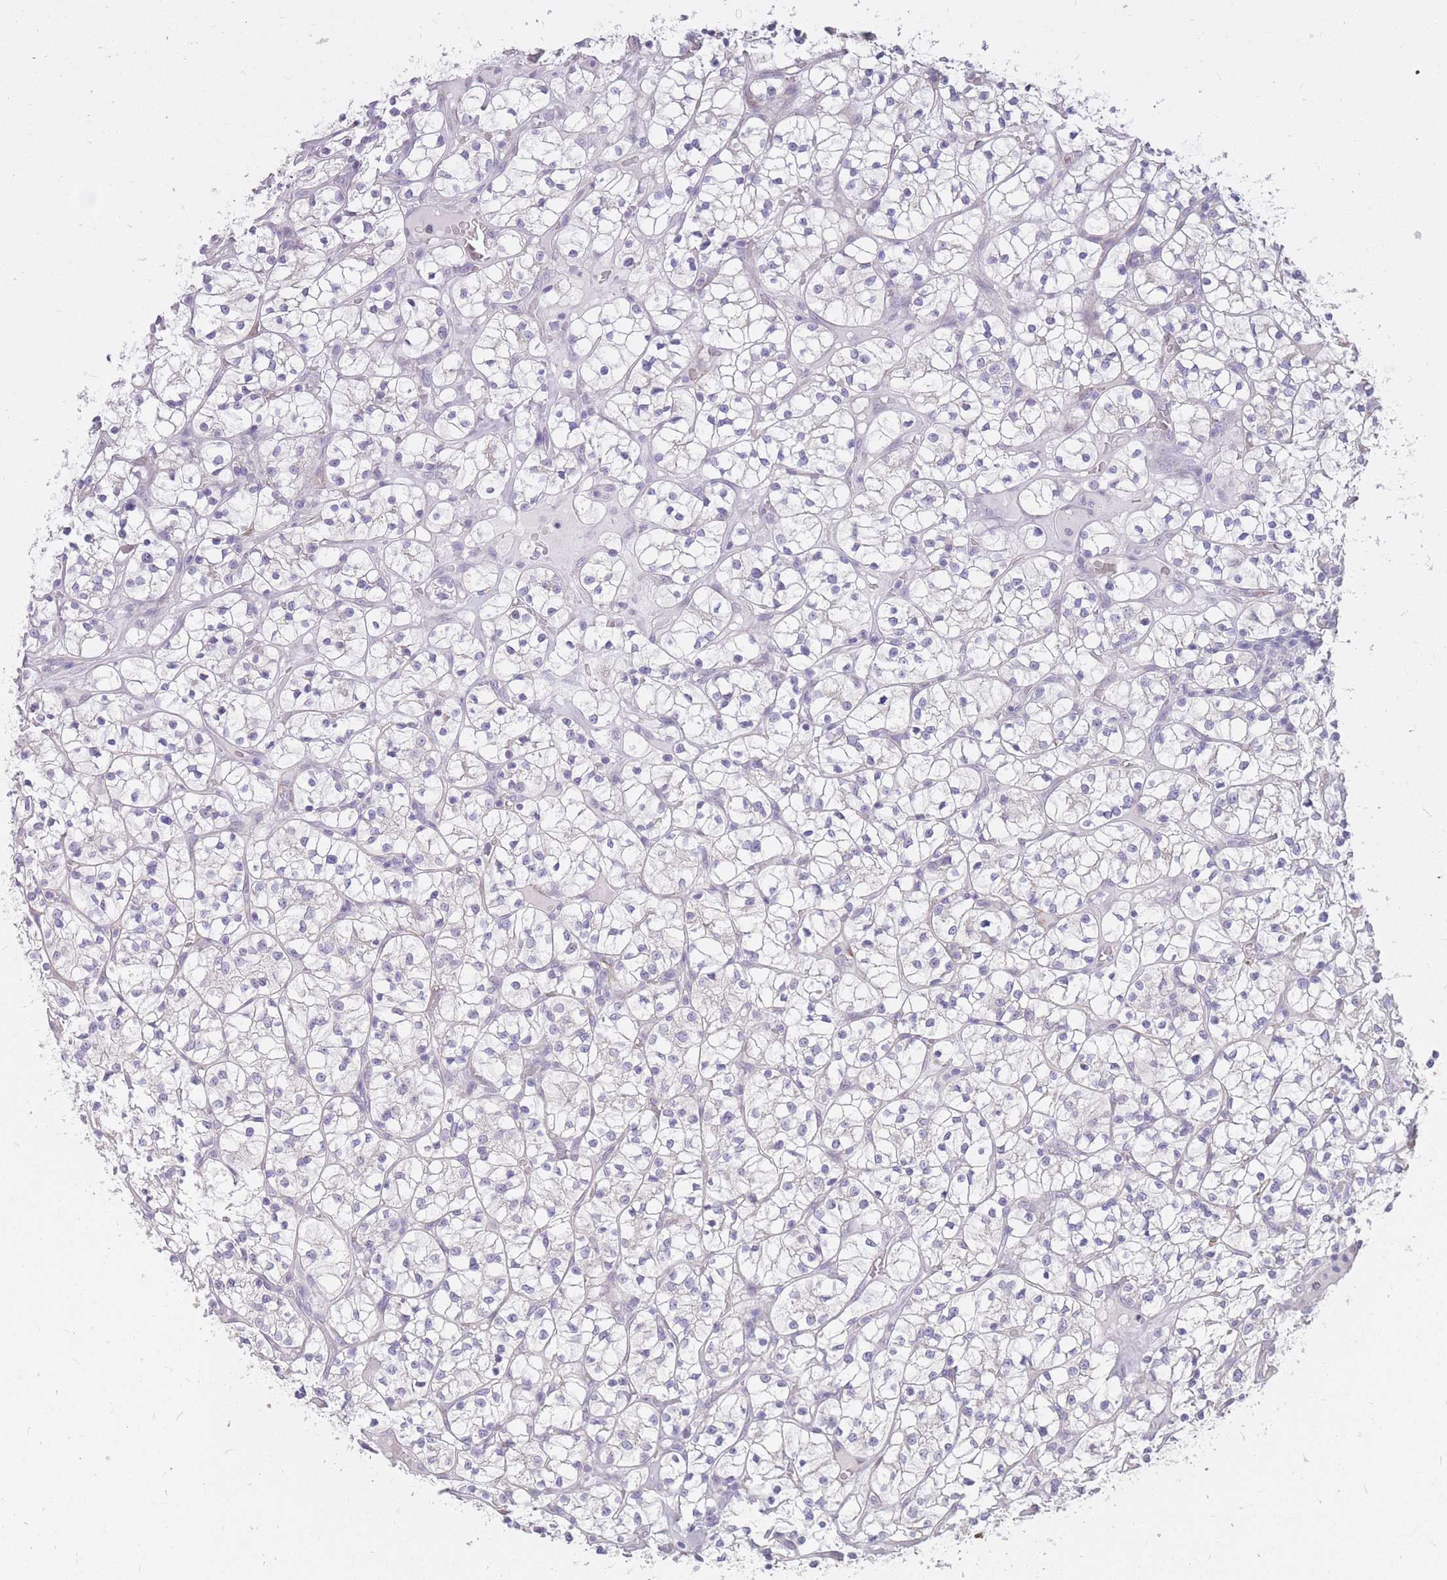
{"staining": {"intensity": "negative", "quantity": "none", "location": "none"}, "tissue": "renal cancer", "cell_type": "Tumor cells", "image_type": "cancer", "snomed": [{"axis": "morphology", "description": "Adenocarcinoma, NOS"}, {"axis": "topography", "description": "Kidney"}], "caption": "The immunohistochemistry (IHC) micrograph has no significant staining in tumor cells of renal cancer (adenocarcinoma) tissue. Brightfield microscopy of IHC stained with DAB (3,3'-diaminobenzidine) (brown) and hematoxylin (blue), captured at high magnification.", "gene": "RNF170", "patient": {"sex": "female", "age": 64}}